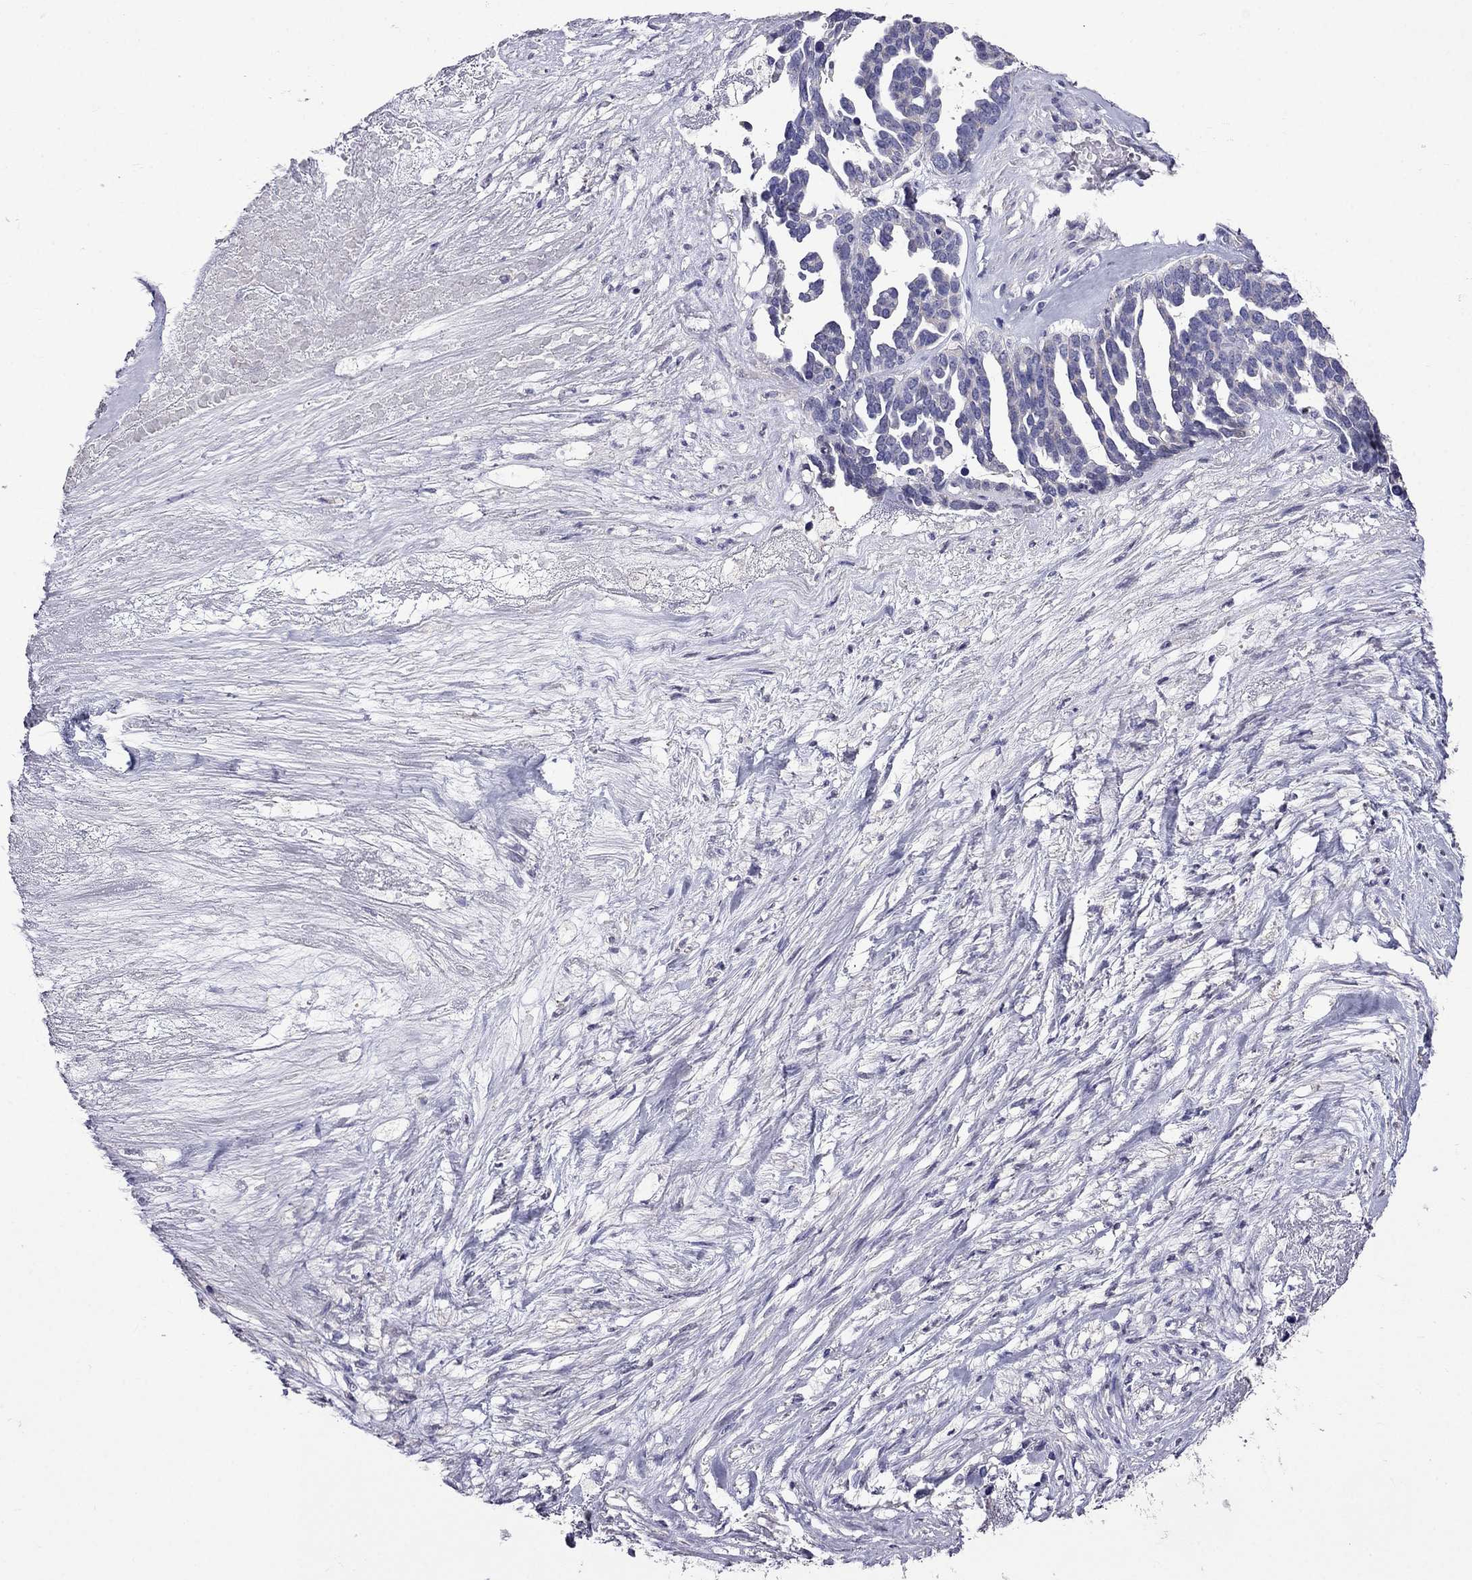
{"staining": {"intensity": "negative", "quantity": "none", "location": "none"}, "tissue": "ovarian cancer", "cell_type": "Tumor cells", "image_type": "cancer", "snomed": [{"axis": "morphology", "description": "Cystadenocarcinoma, serous, NOS"}, {"axis": "topography", "description": "Ovary"}], "caption": "Immunohistochemistry (IHC) histopathology image of neoplastic tissue: human serous cystadenocarcinoma (ovarian) stained with DAB shows no significant protein expression in tumor cells. The staining was performed using DAB to visualize the protein expression in brown, while the nuclei were stained in blue with hematoxylin (Magnification: 20x).", "gene": "AK5", "patient": {"sex": "female", "age": 54}}